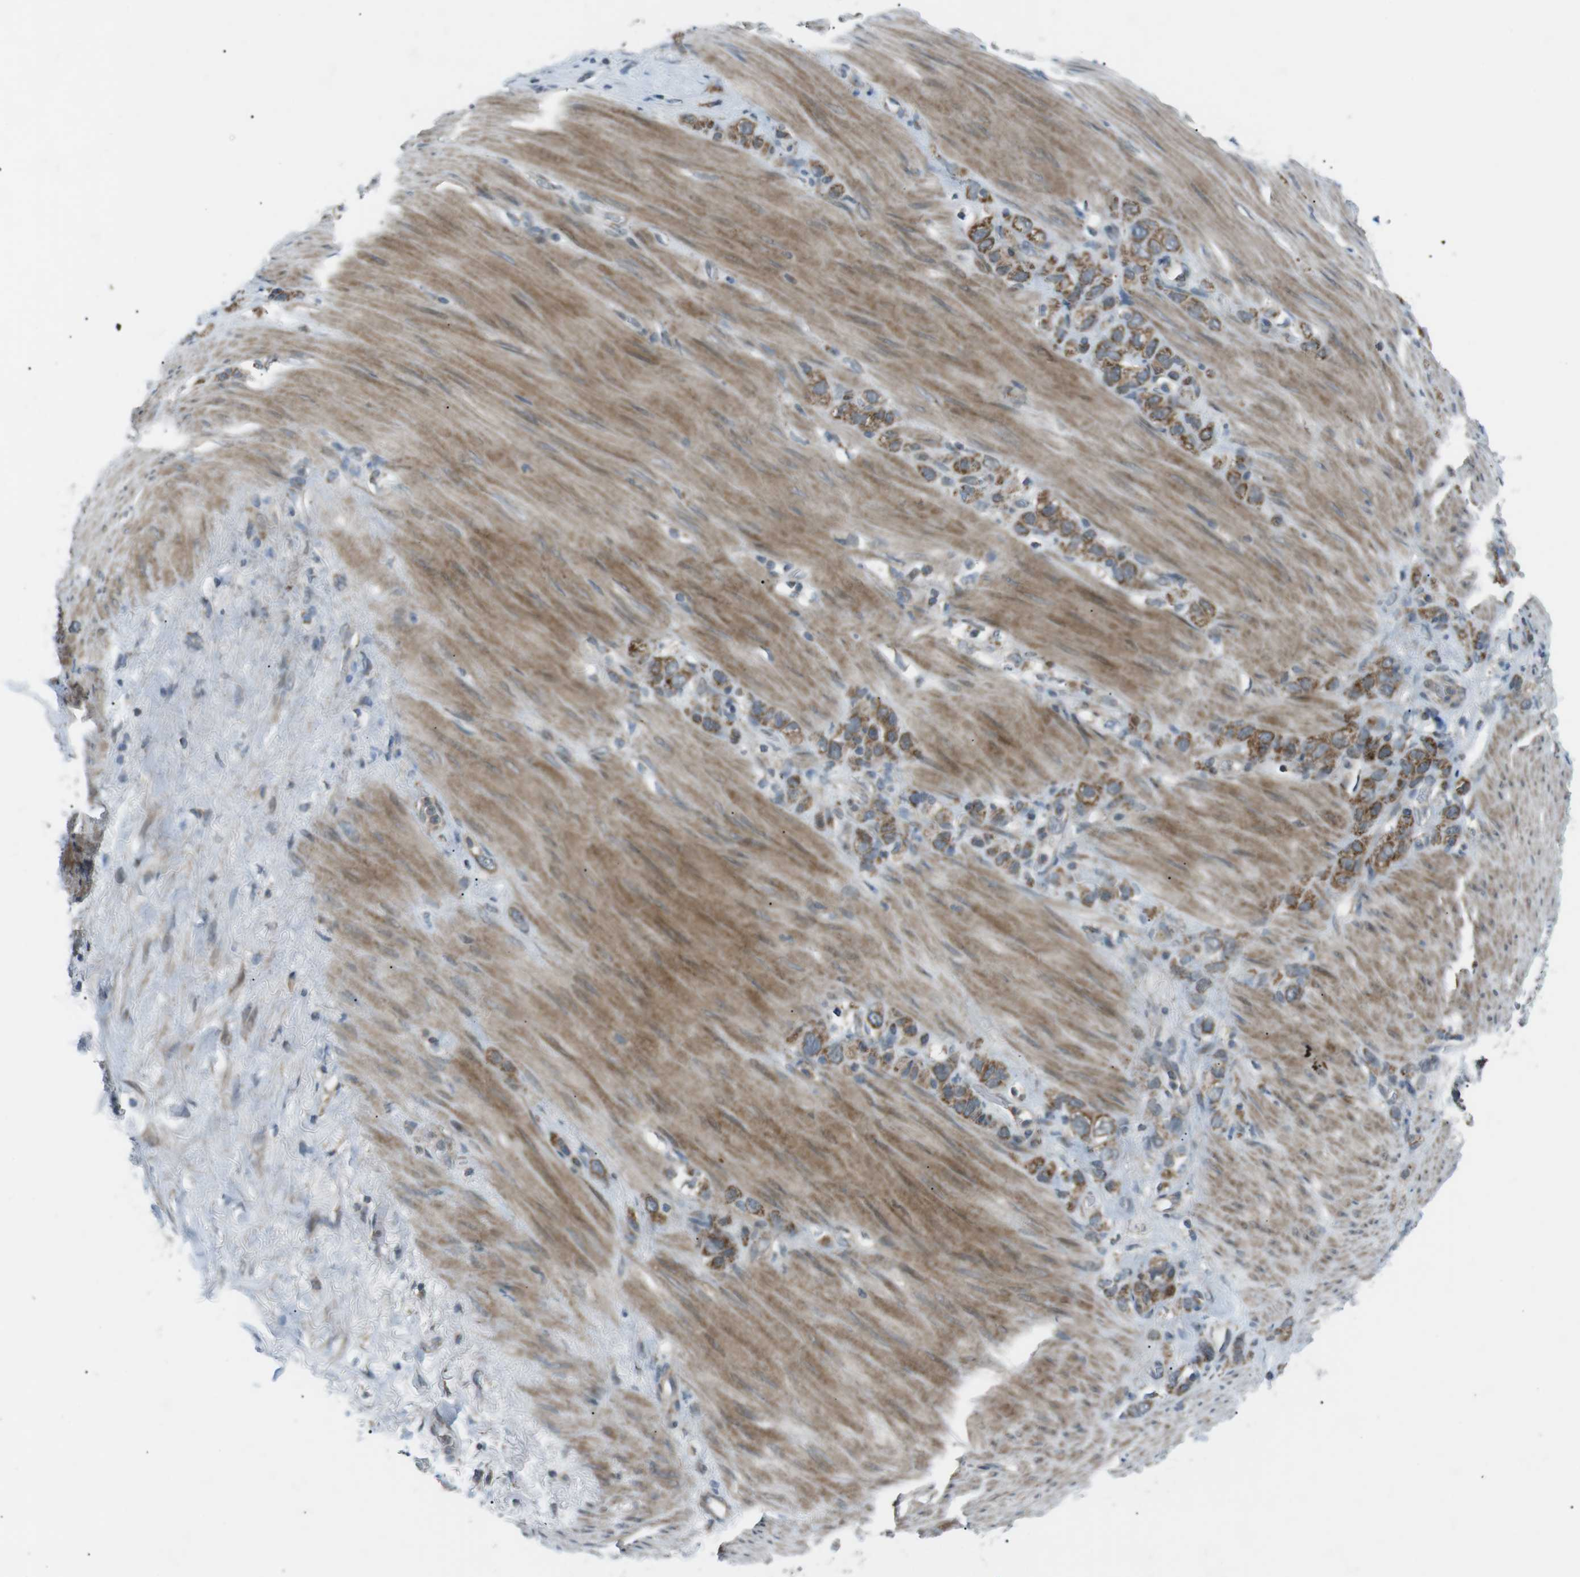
{"staining": {"intensity": "moderate", "quantity": ">75%", "location": "cytoplasmic/membranous"}, "tissue": "stomach cancer", "cell_type": "Tumor cells", "image_type": "cancer", "snomed": [{"axis": "morphology", "description": "Normal tissue, NOS"}, {"axis": "morphology", "description": "Adenocarcinoma, NOS"}, {"axis": "morphology", "description": "Adenocarcinoma, High grade"}, {"axis": "topography", "description": "Stomach, upper"}, {"axis": "topography", "description": "Stomach"}], "caption": "Immunohistochemistry micrograph of neoplastic tissue: human adenocarcinoma (high-grade) (stomach) stained using IHC displays medium levels of moderate protein expression localized specifically in the cytoplasmic/membranous of tumor cells, appearing as a cytoplasmic/membranous brown color.", "gene": "ARID5B", "patient": {"sex": "female", "age": 65}}